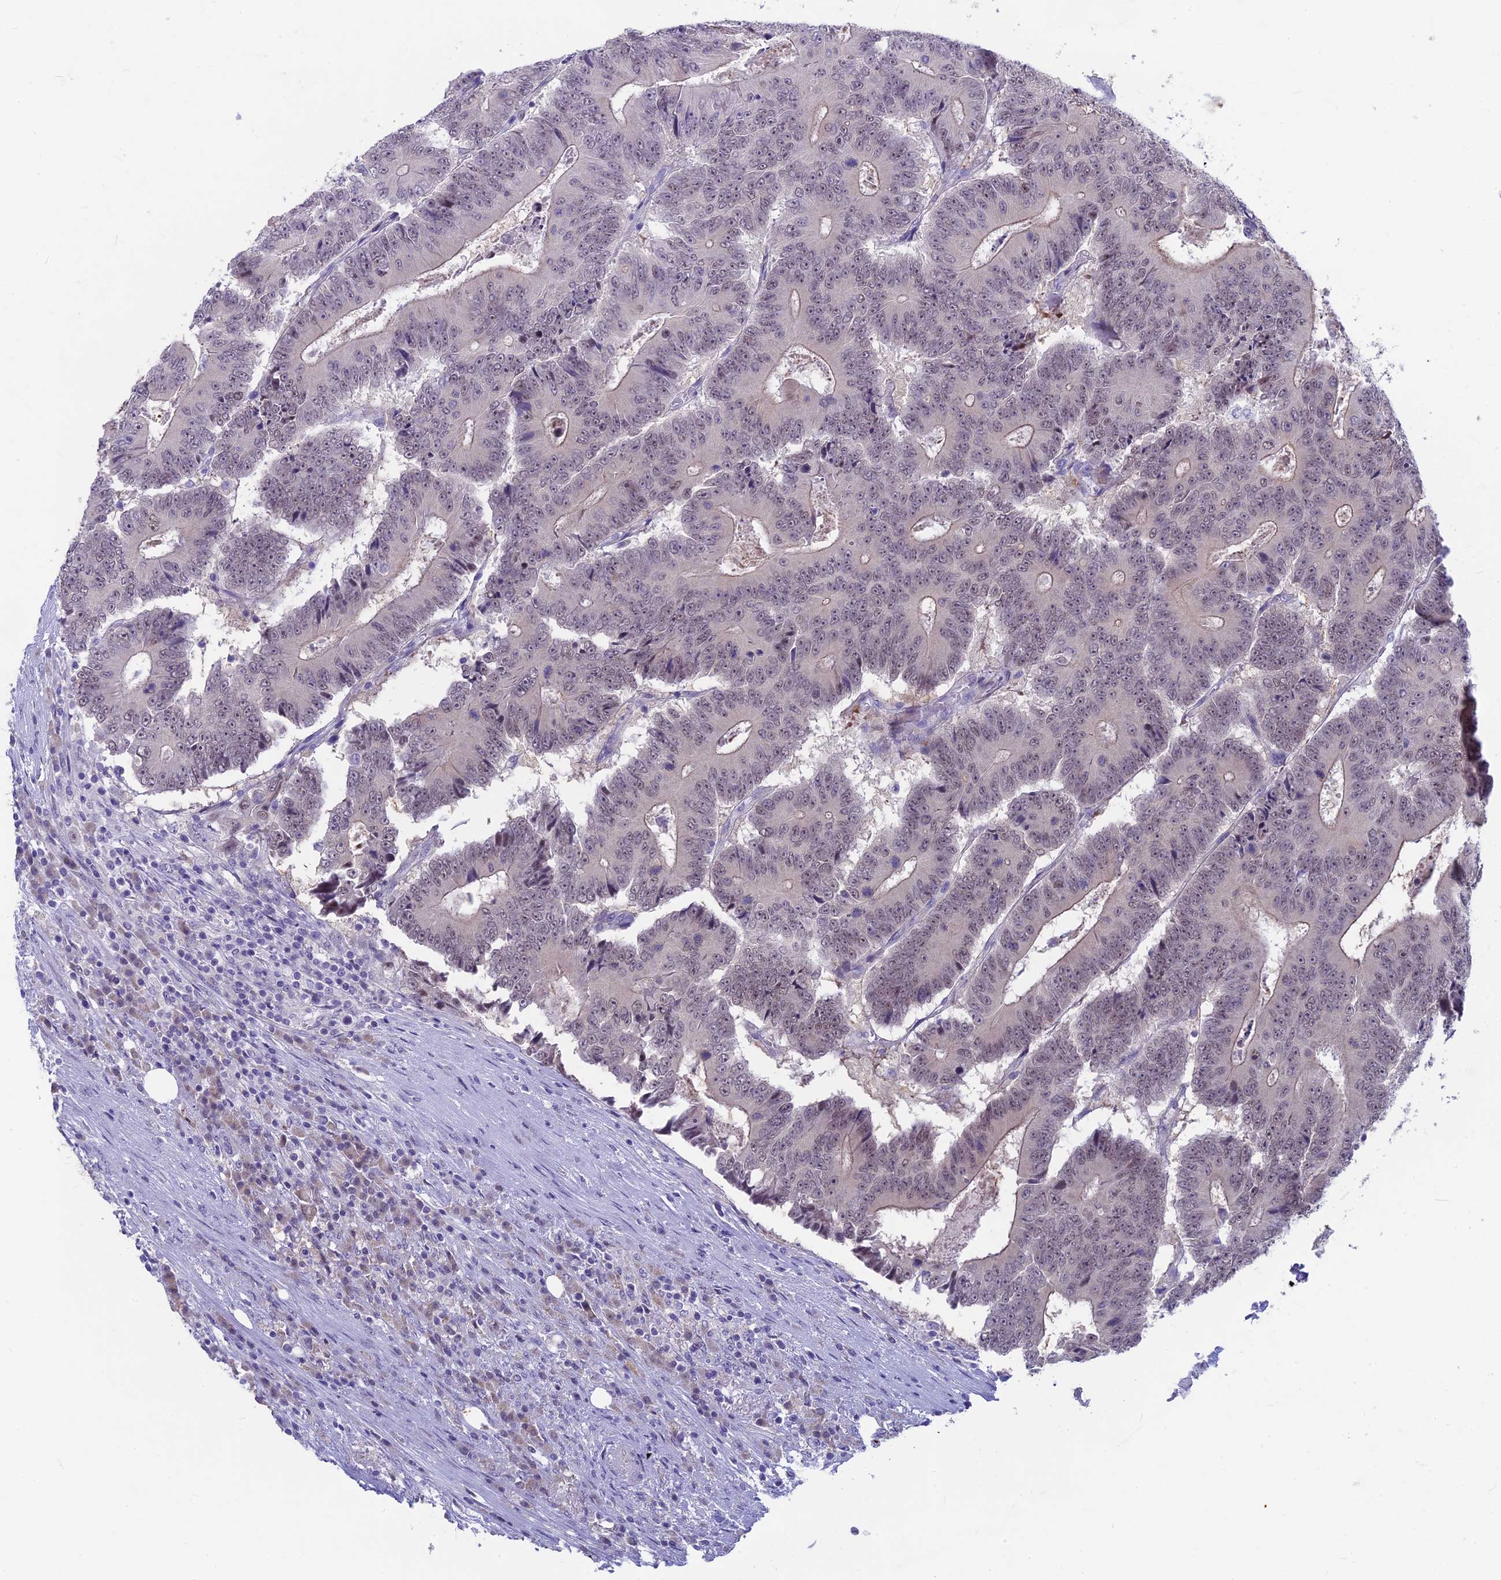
{"staining": {"intensity": "negative", "quantity": "none", "location": "none"}, "tissue": "colorectal cancer", "cell_type": "Tumor cells", "image_type": "cancer", "snomed": [{"axis": "morphology", "description": "Adenocarcinoma, NOS"}, {"axis": "topography", "description": "Colon"}], "caption": "Protein analysis of colorectal adenocarcinoma exhibits no significant expression in tumor cells.", "gene": "SNTN", "patient": {"sex": "male", "age": 83}}